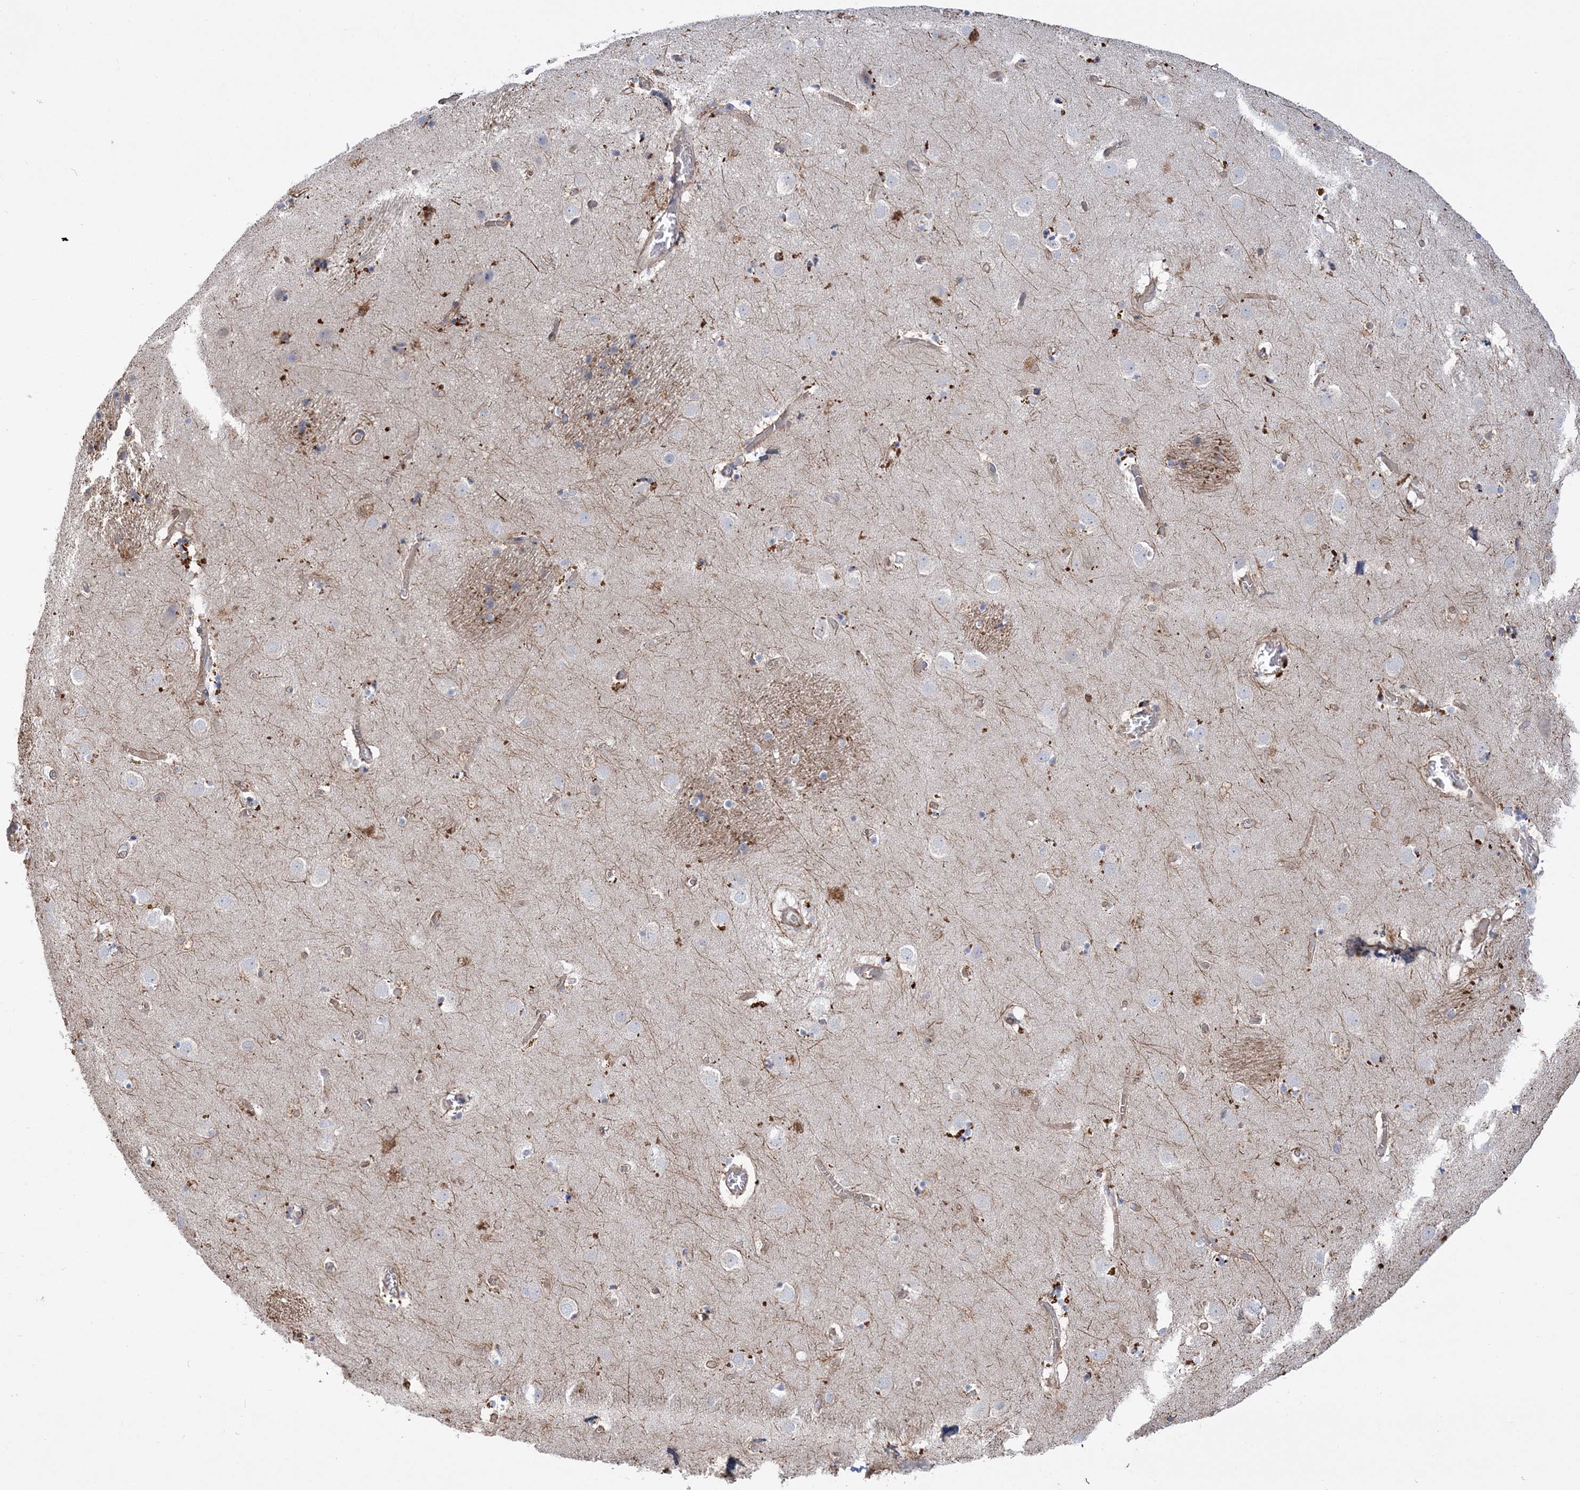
{"staining": {"intensity": "weak", "quantity": "<25%", "location": "cytoplasmic/membranous"}, "tissue": "caudate", "cell_type": "Glial cells", "image_type": "normal", "snomed": [{"axis": "morphology", "description": "Normal tissue, NOS"}, {"axis": "topography", "description": "Lateral ventricle wall"}], "caption": "IHC photomicrograph of unremarkable caudate stained for a protein (brown), which displays no positivity in glial cells.", "gene": "ZNF821", "patient": {"sex": "male", "age": 70}}